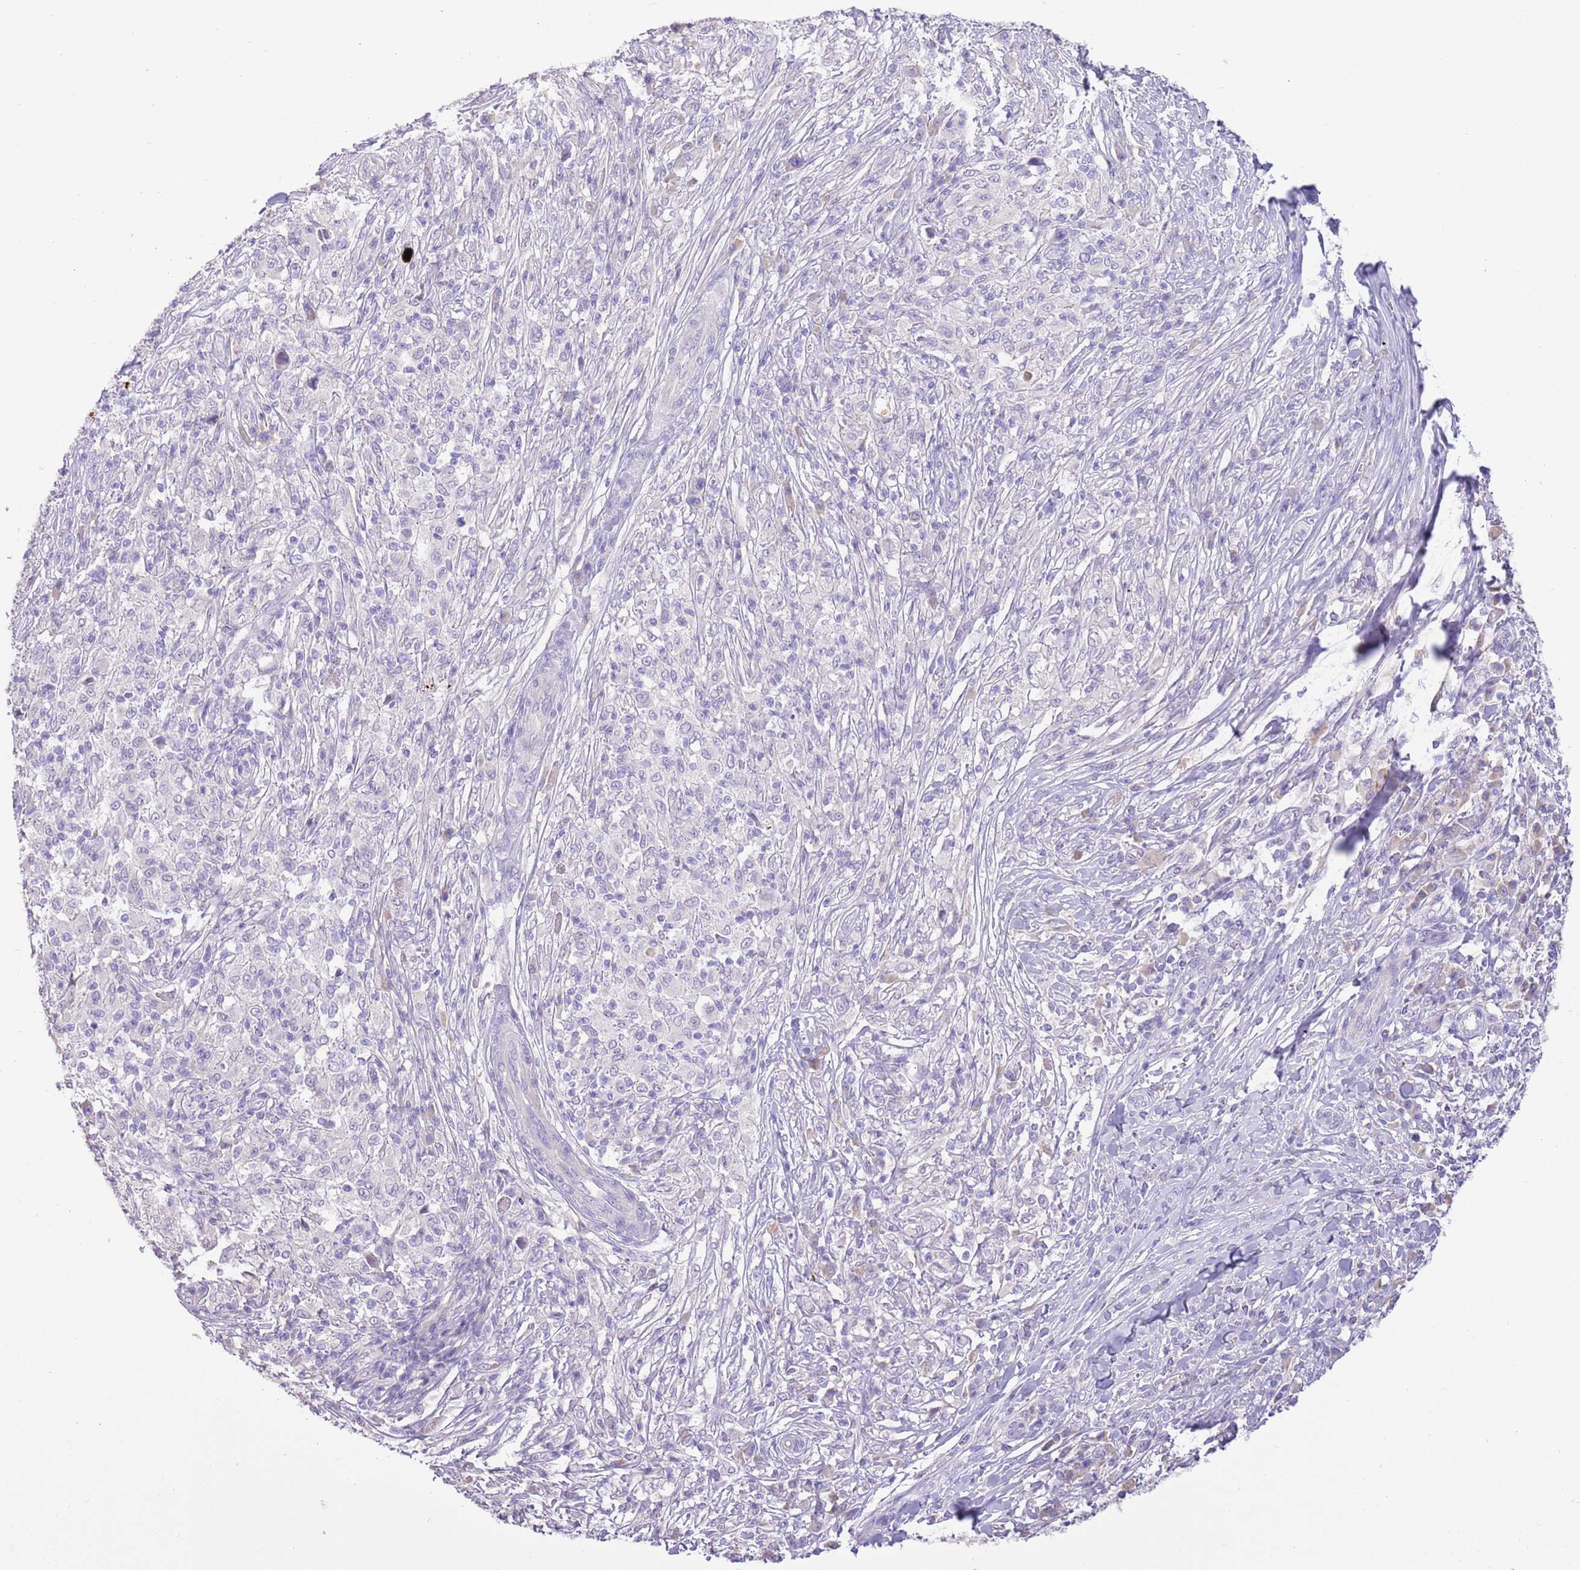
{"staining": {"intensity": "negative", "quantity": "none", "location": "none"}, "tissue": "melanoma", "cell_type": "Tumor cells", "image_type": "cancer", "snomed": [{"axis": "morphology", "description": "Malignant melanoma, NOS"}, {"axis": "topography", "description": "Skin"}], "caption": "The histopathology image demonstrates no staining of tumor cells in malignant melanoma.", "gene": "SFTPA1", "patient": {"sex": "male", "age": 66}}